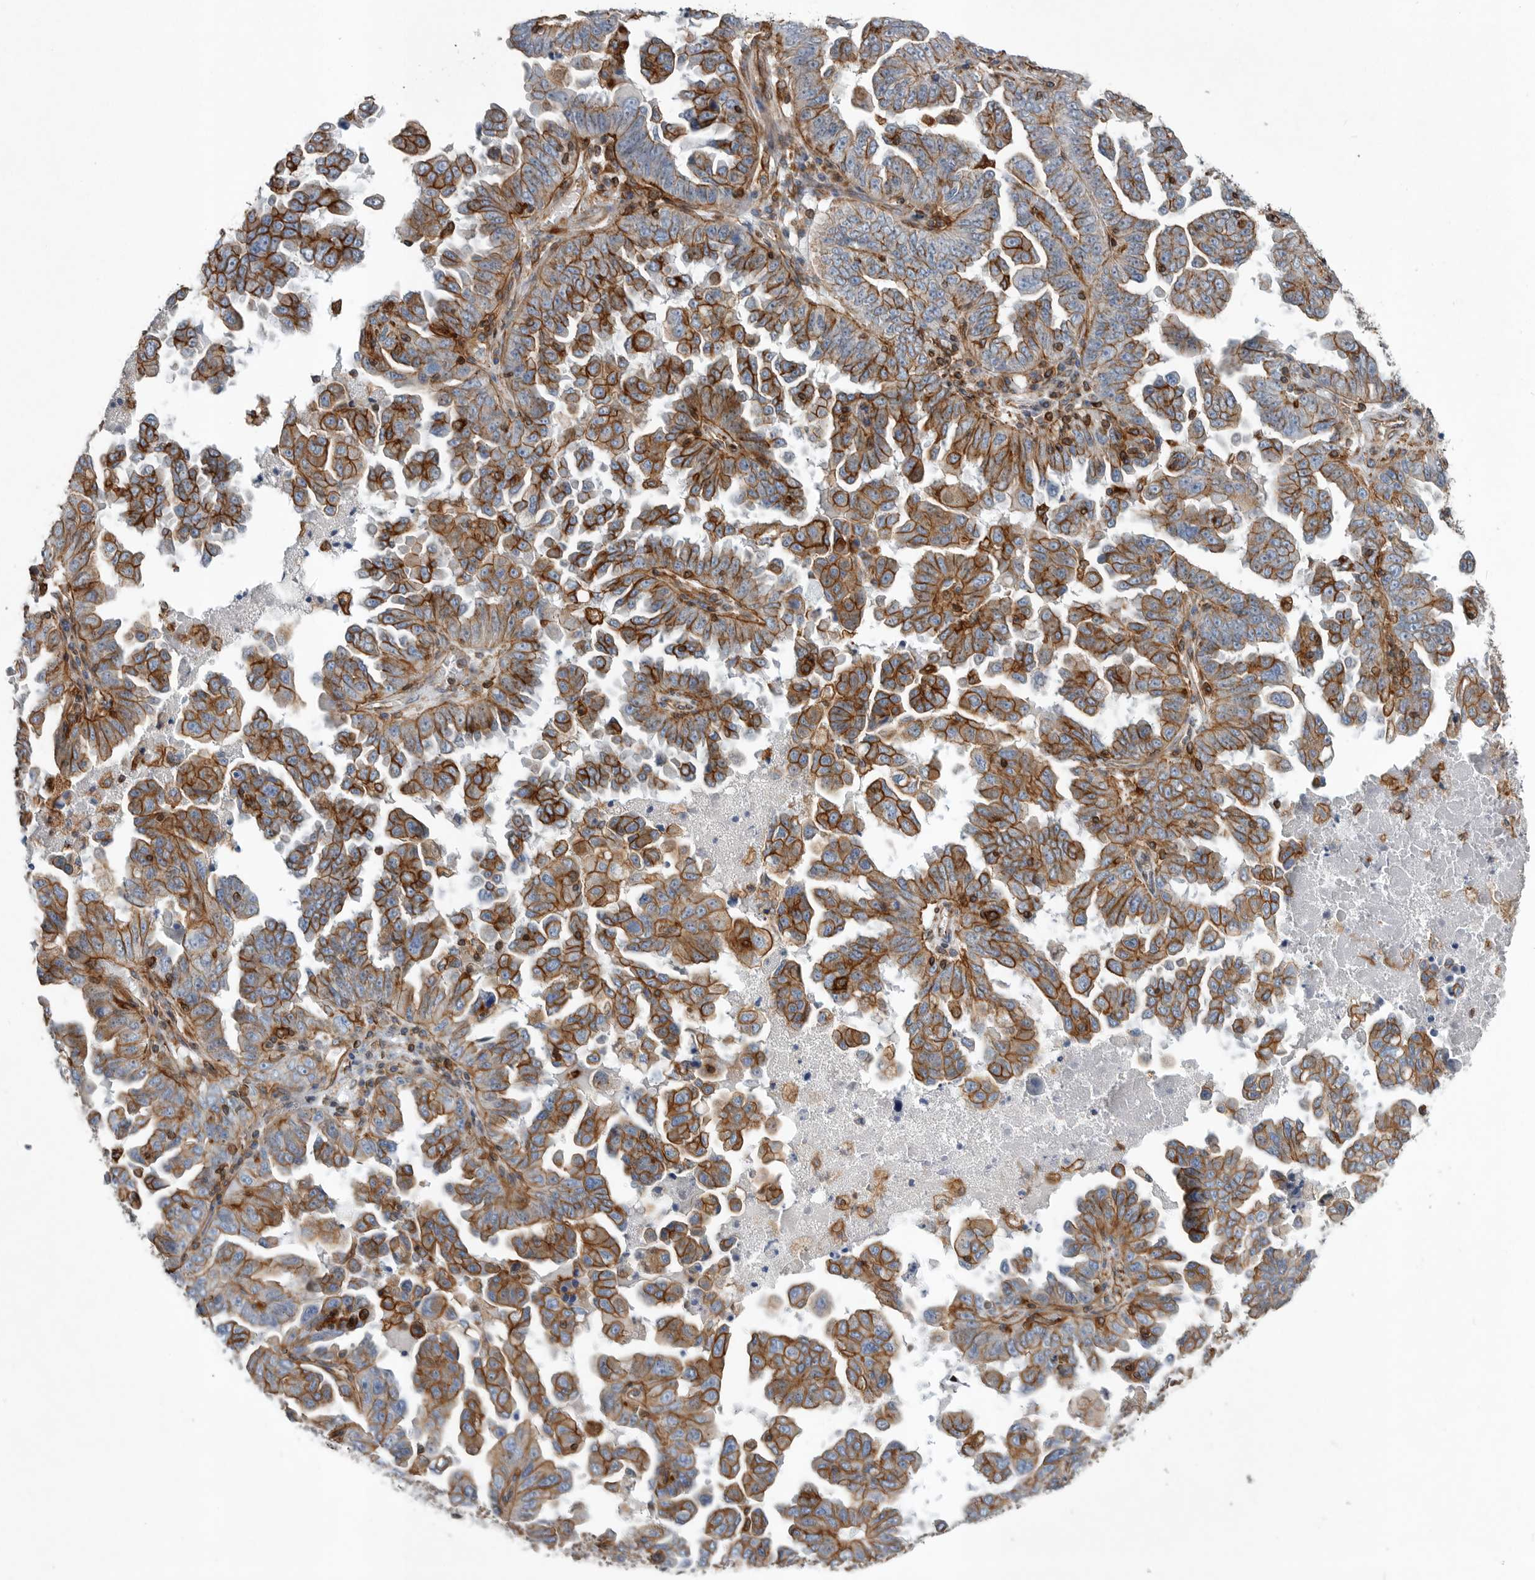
{"staining": {"intensity": "strong", "quantity": ">75%", "location": "cytoplasmic/membranous"}, "tissue": "ovarian cancer", "cell_type": "Tumor cells", "image_type": "cancer", "snomed": [{"axis": "morphology", "description": "Carcinoma, endometroid"}, {"axis": "topography", "description": "Ovary"}], "caption": "Tumor cells exhibit high levels of strong cytoplasmic/membranous positivity in about >75% of cells in human endometroid carcinoma (ovarian).", "gene": "PLEC", "patient": {"sex": "female", "age": 62}}